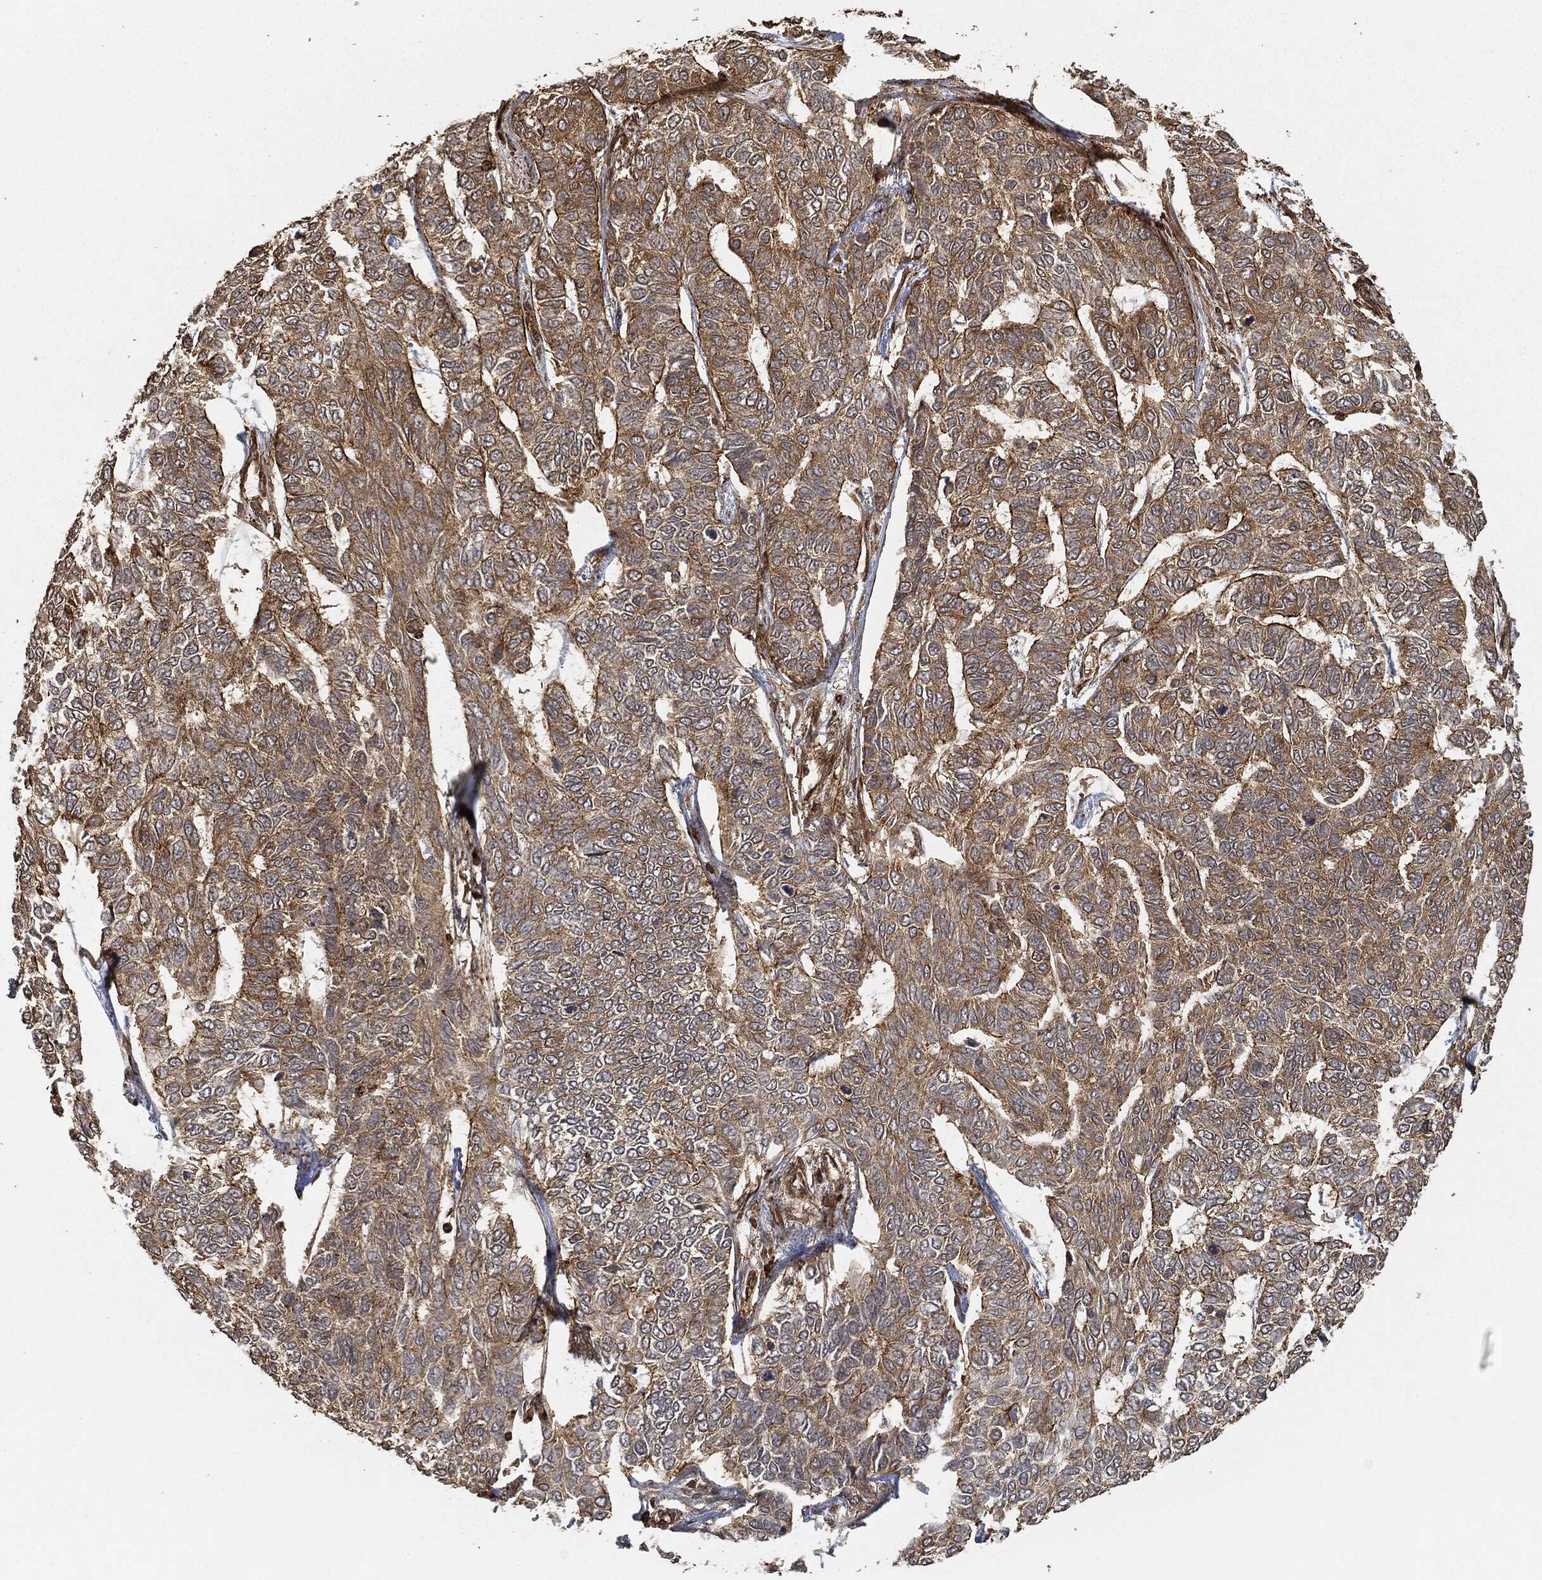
{"staining": {"intensity": "moderate", "quantity": "25%-75%", "location": "cytoplasmic/membranous"}, "tissue": "skin cancer", "cell_type": "Tumor cells", "image_type": "cancer", "snomed": [{"axis": "morphology", "description": "Basal cell carcinoma"}, {"axis": "topography", "description": "Skin"}], "caption": "This is a histology image of IHC staining of skin basal cell carcinoma, which shows moderate positivity in the cytoplasmic/membranous of tumor cells.", "gene": "TPT1", "patient": {"sex": "female", "age": 65}}